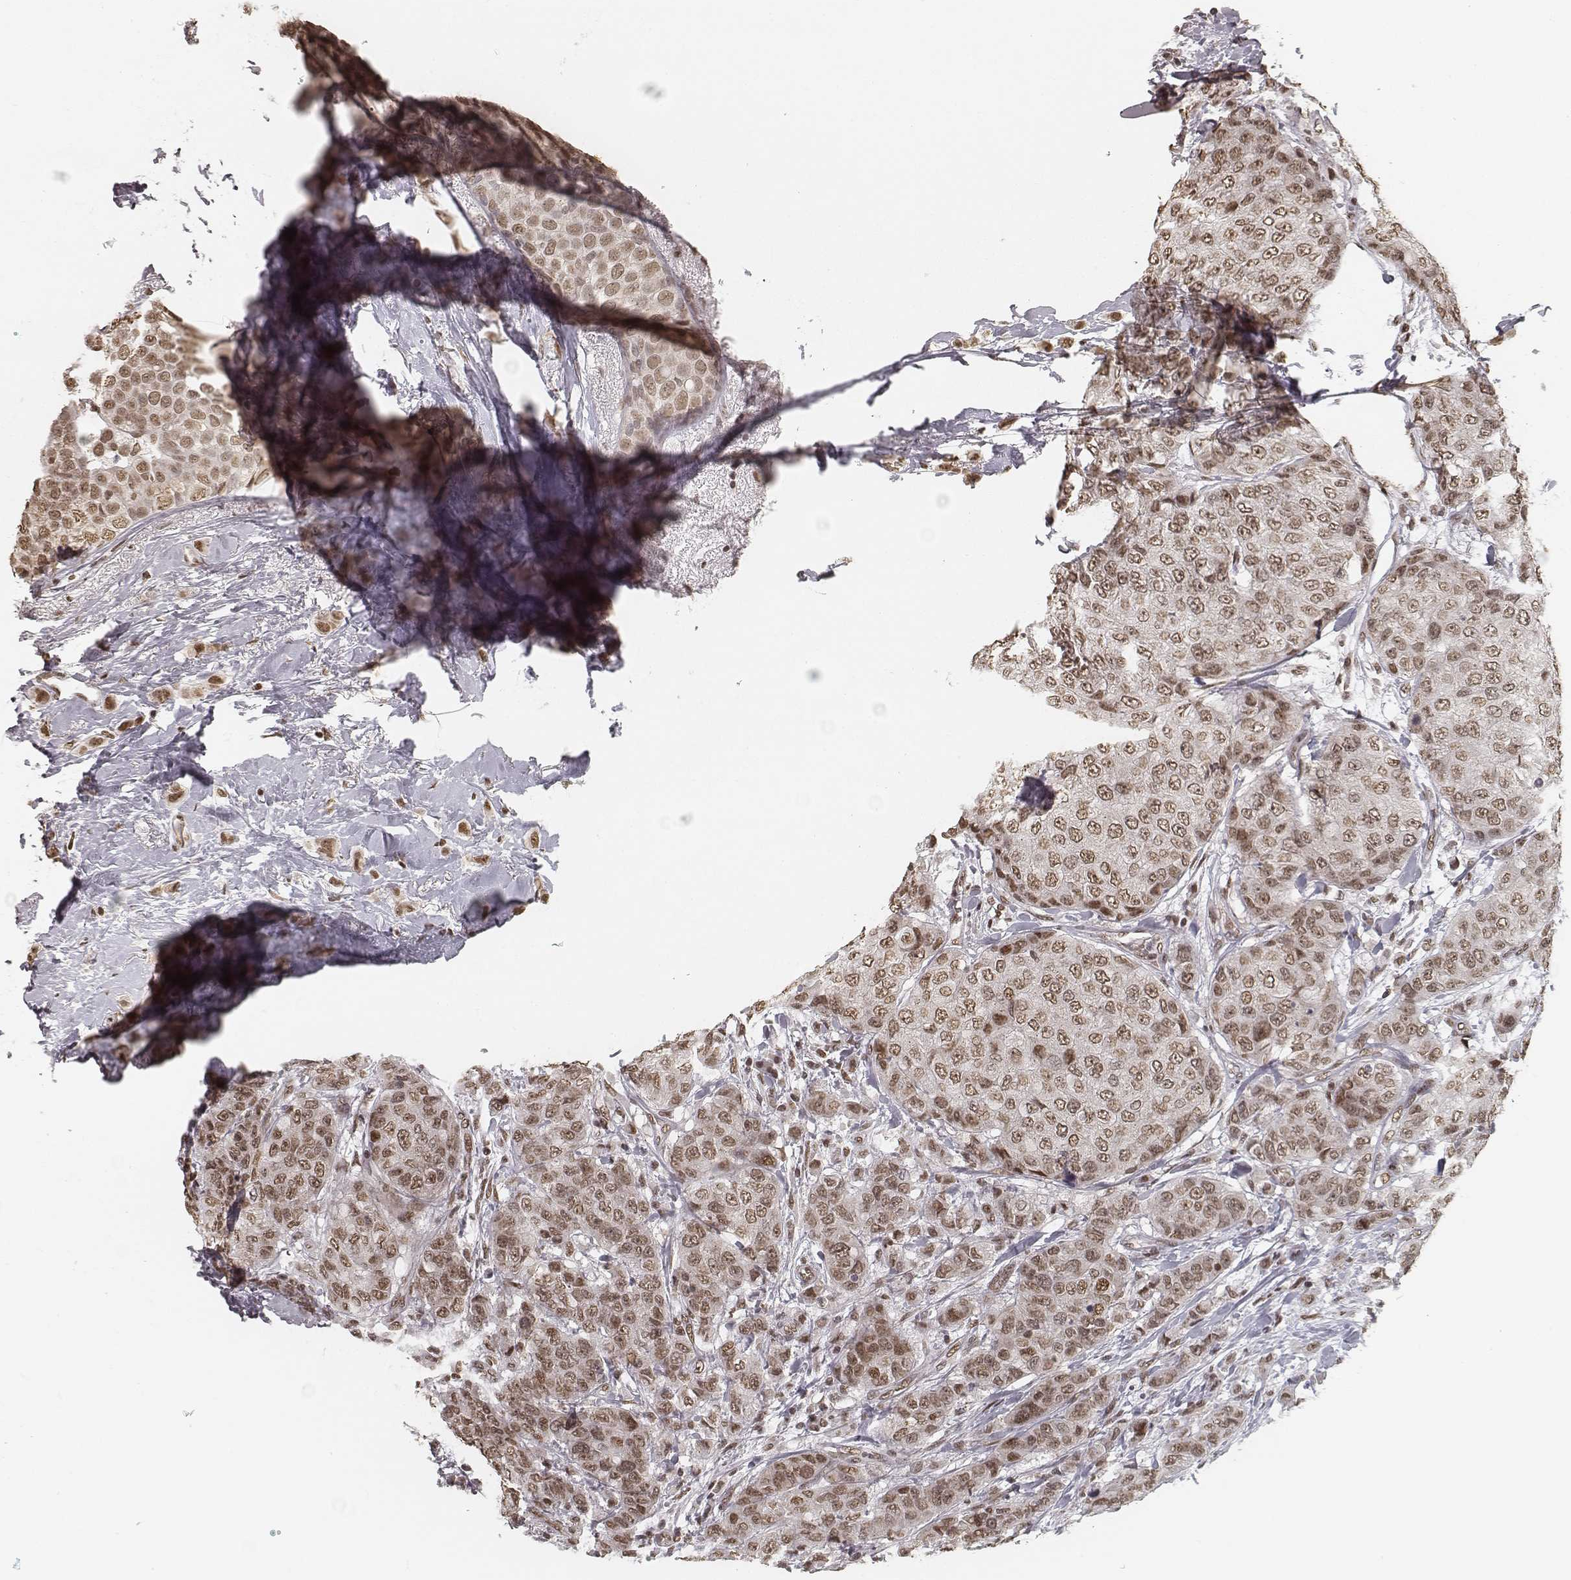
{"staining": {"intensity": "weak", "quantity": ">75%", "location": "nuclear"}, "tissue": "breast cancer", "cell_type": "Tumor cells", "image_type": "cancer", "snomed": [{"axis": "morphology", "description": "Duct carcinoma"}, {"axis": "topography", "description": "Breast"}], "caption": "Weak nuclear protein positivity is seen in about >75% of tumor cells in invasive ductal carcinoma (breast).", "gene": "HMGA2", "patient": {"sex": "female", "age": 27}}